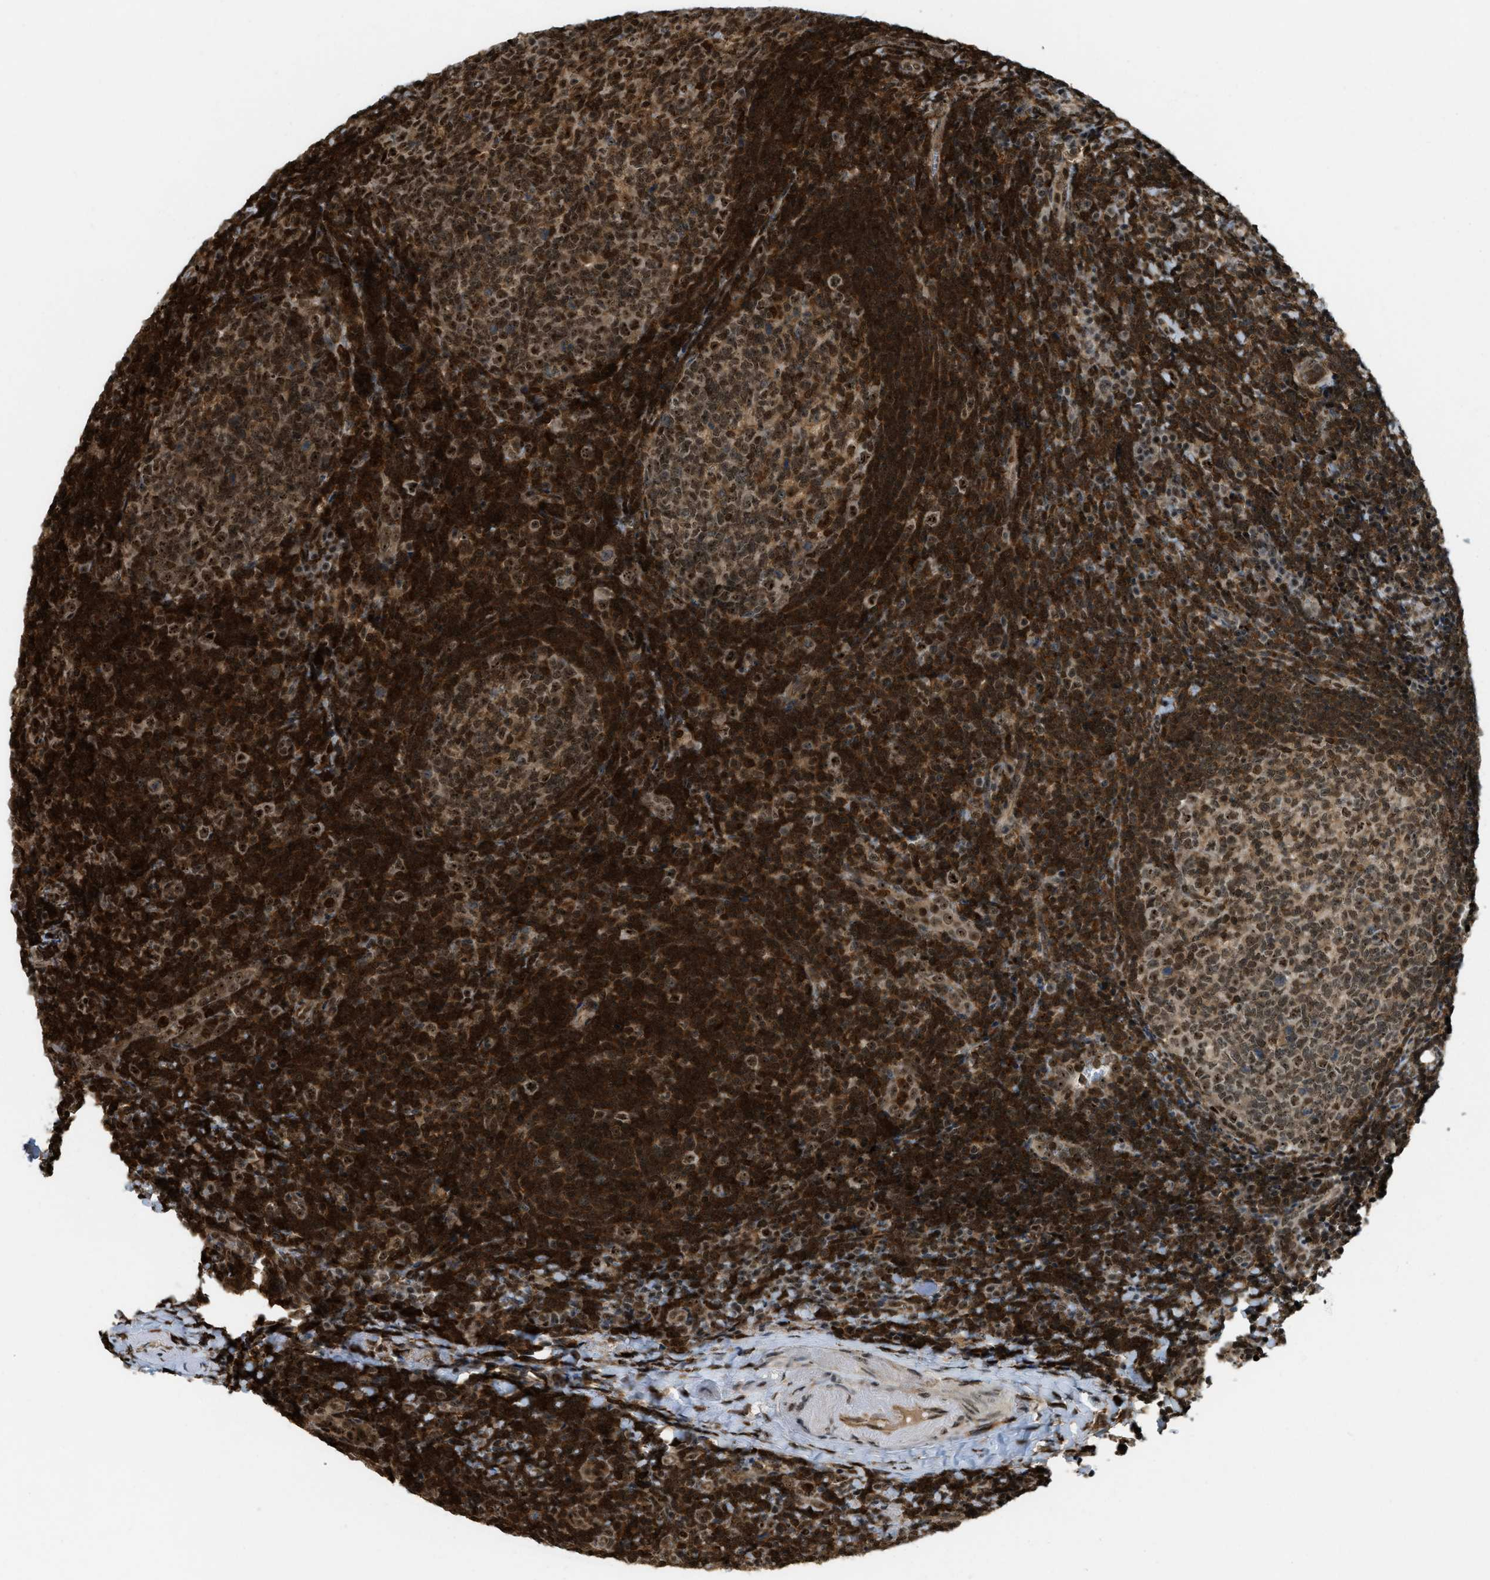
{"staining": {"intensity": "strong", "quantity": ">75%", "location": "nuclear"}, "tissue": "tonsil", "cell_type": "Germinal center cells", "image_type": "normal", "snomed": [{"axis": "morphology", "description": "Normal tissue, NOS"}, {"axis": "topography", "description": "Tonsil"}], "caption": "A high-resolution image shows immunohistochemistry staining of benign tonsil, which shows strong nuclear expression in about >75% of germinal center cells.", "gene": "E2F1", "patient": {"sex": "male", "age": 37}}